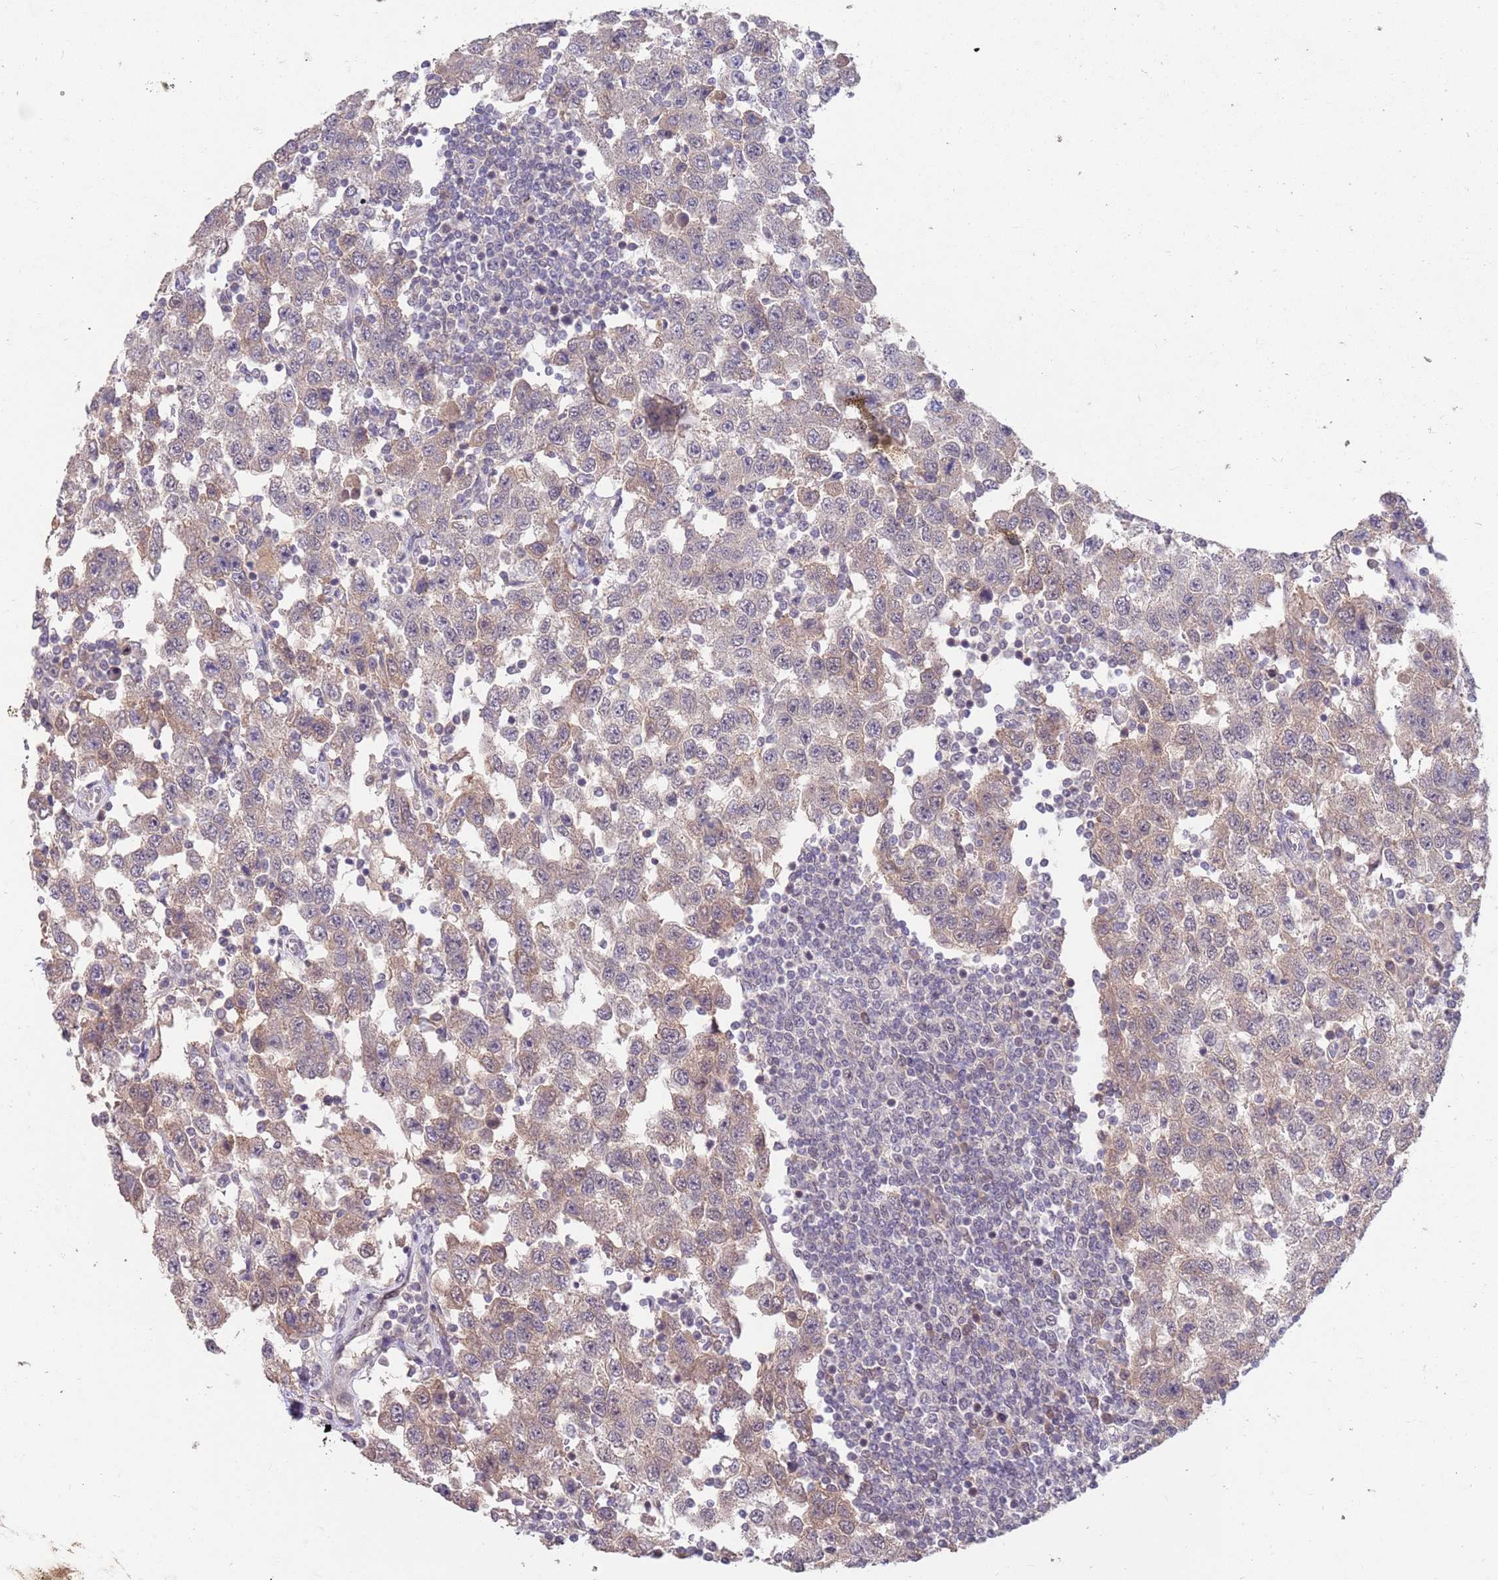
{"staining": {"intensity": "weak", "quantity": "25%-75%", "location": "cytoplasmic/membranous"}, "tissue": "testis cancer", "cell_type": "Tumor cells", "image_type": "cancer", "snomed": [{"axis": "morphology", "description": "Seminoma, NOS"}, {"axis": "topography", "description": "Testis"}], "caption": "The image shows a brown stain indicating the presence of a protein in the cytoplasmic/membranous of tumor cells in seminoma (testis). (DAB (3,3'-diaminobenzidine) = brown stain, brightfield microscopy at high magnification).", "gene": "MEI1", "patient": {"sex": "male", "age": 41}}